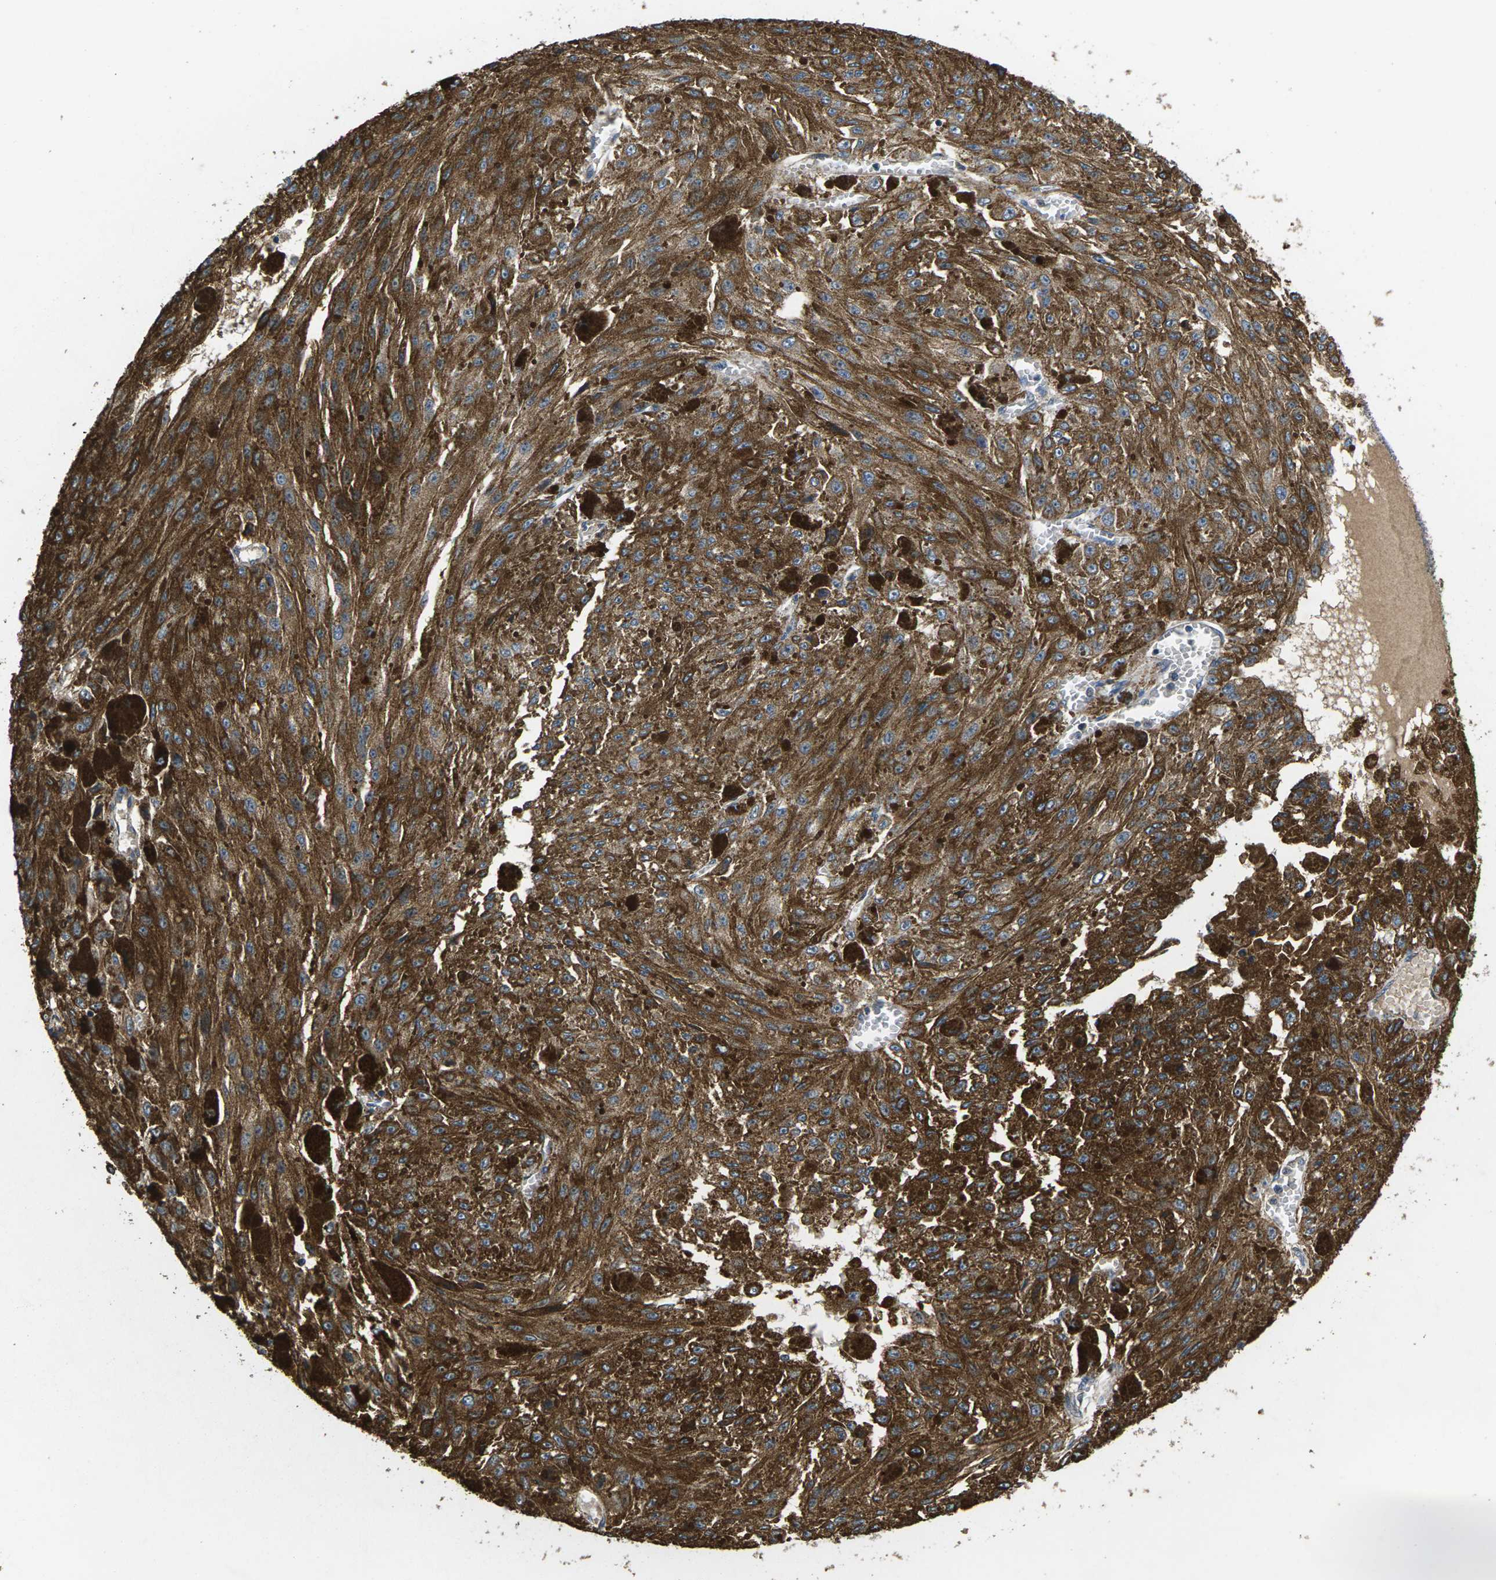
{"staining": {"intensity": "moderate", "quantity": ">75%", "location": "cytoplasmic/membranous"}, "tissue": "melanoma", "cell_type": "Tumor cells", "image_type": "cancer", "snomed": [{"axis": "morphology", "description": "Malignant melanoma, NOS"}, {"axis": "topography", "description": "Other"}], "caption": "The image exhibits a brown stain indicating the presence of a protein in the cytoplasmic/membranous of tumor cells in malignant melanoma.", "gene": "B4GAT1", "patient": {"sex": "male", "age": 79}}